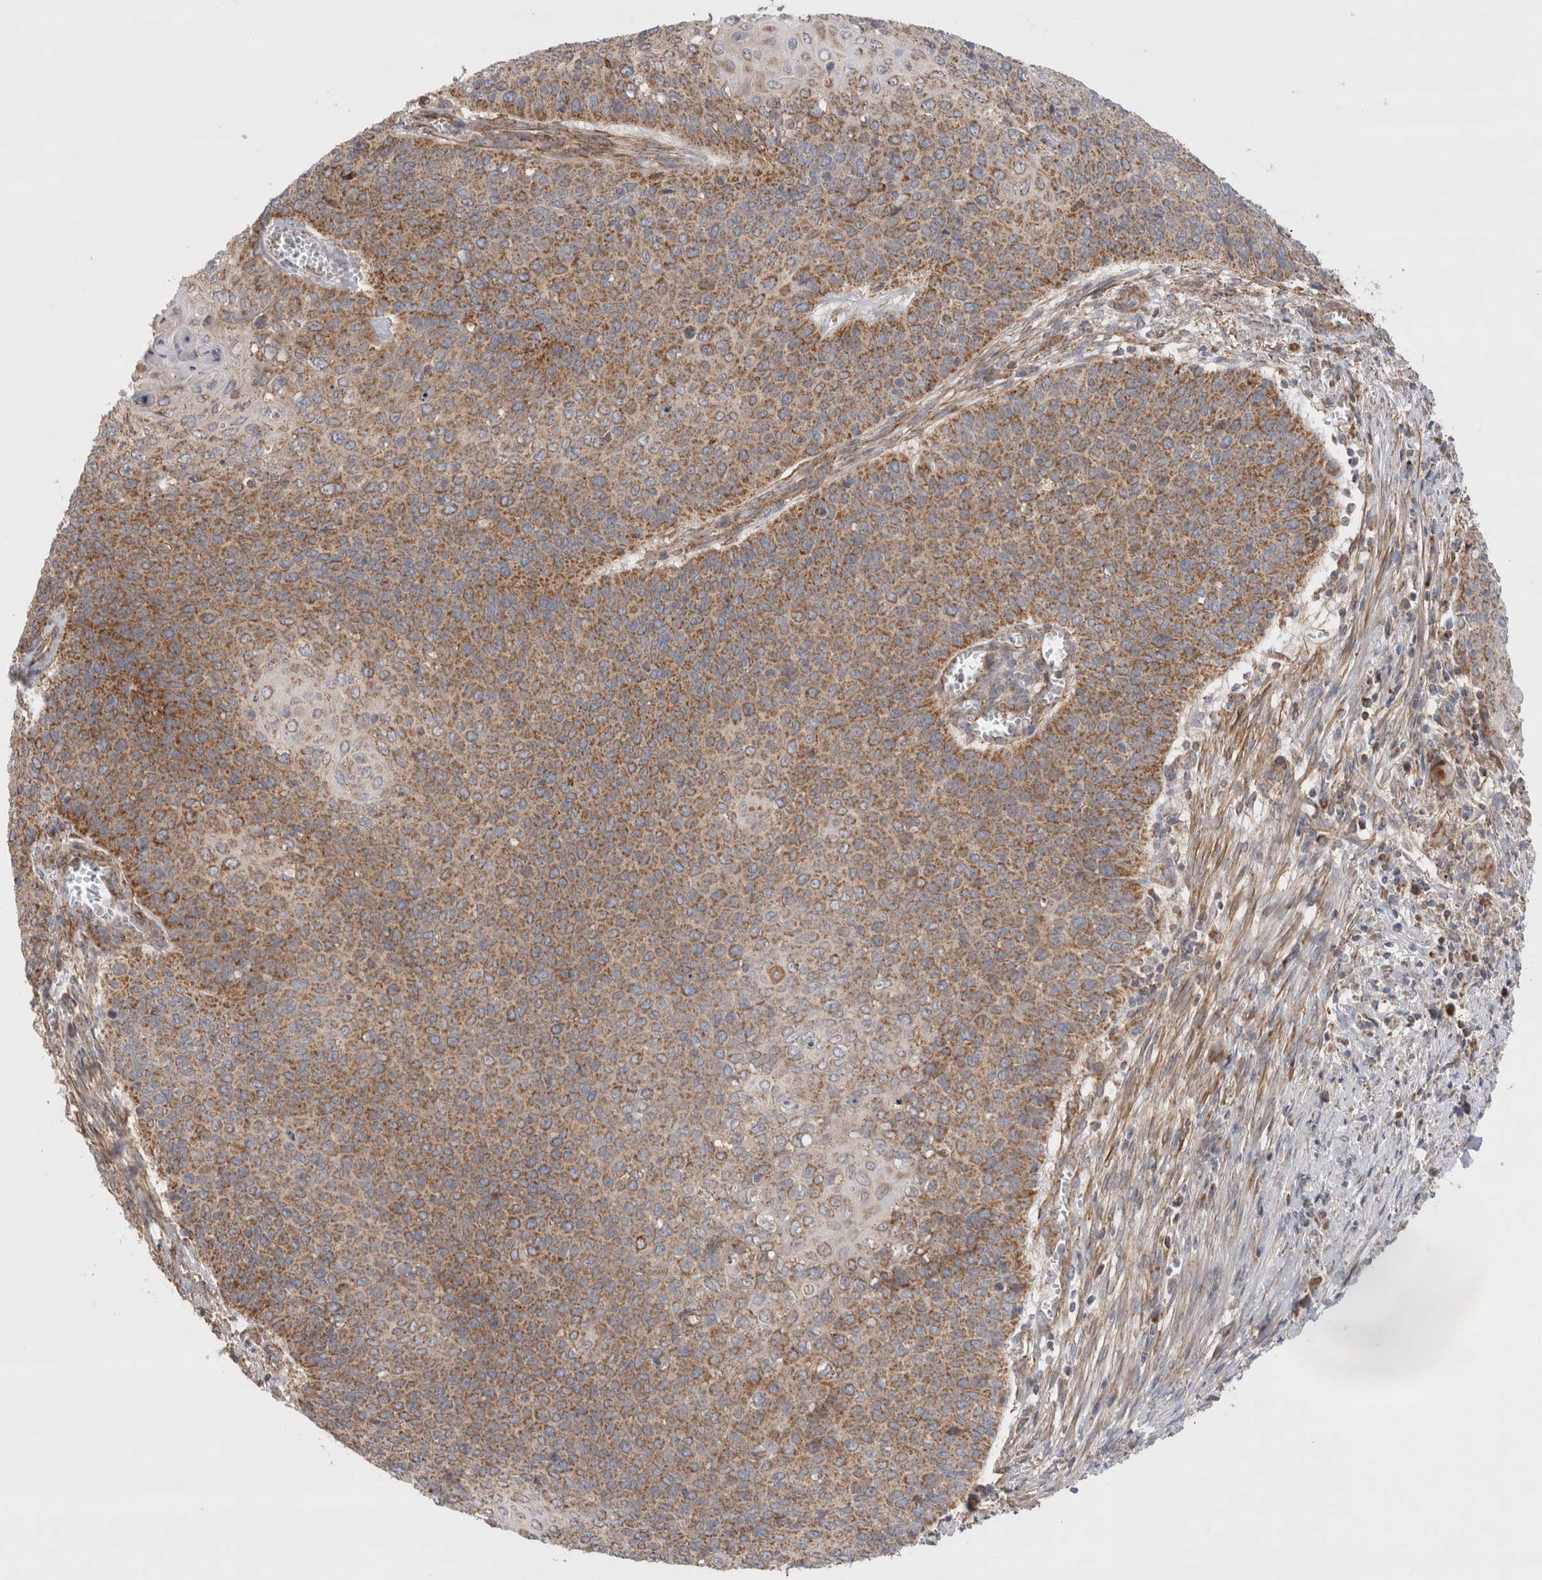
{"staining": {"intensity": "moderate", "quantity": ">75%", "location": "cytoplasmic/membranous"}, "tissue": "cervical cancer", "cell_type": "Tumor cells", "image_type": "cancer", "snomed": [{"axis": "morphology", "description": "Squamous cell carcinoma, NOS"}, {"axis": "topography", "description": "Cervix"}], "caption": "Human cervical cancer stained with a brown dye reveals moderate cytoplasmic/membranous positive expression in approximately >75% of tumor cells.", "gene": "MRPS28", "patient": {"sex": "female", "age": 39}}